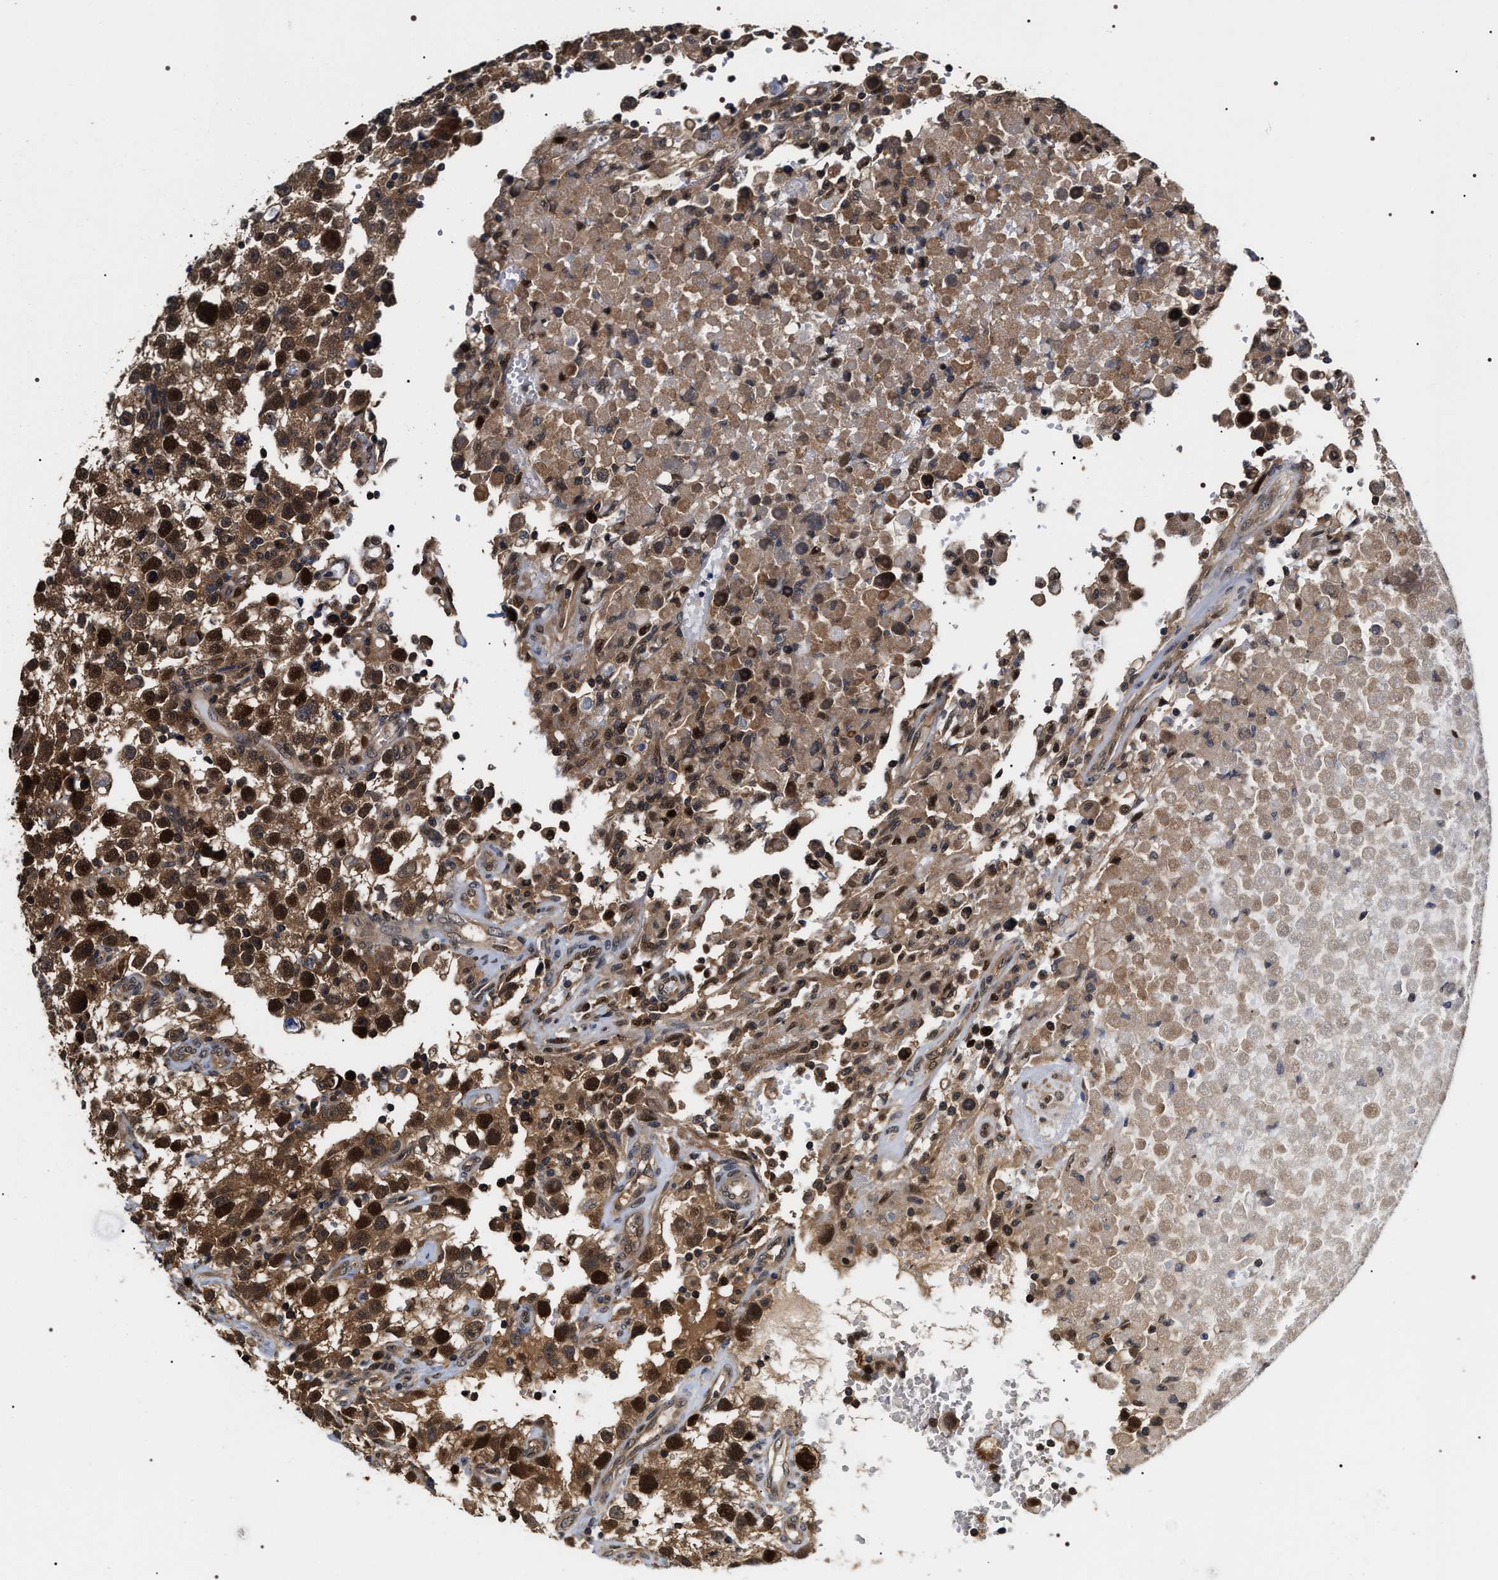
{"staining": {"intensity": "strong", "quantity": ">75%", "location": "cytoplasmic/membranous,nuclear"}, "tissue": "testis cancer", "cell_type": "Tumor cells", "image_type": "cancer", "snomed": [{"axis": "morphology", "description": "Seminoma, NOS"}, {"axis": "topography", "description": "Testis"}], "caption": "Immunohistochemical staining of testis cancer (seminoma) displays high levels of strong cytoplasmic/membranous and nuclear protein staining in about >75% of tumor cells.", "gene": "BAG6", "patient": {"sex": "male", "age": 33}}